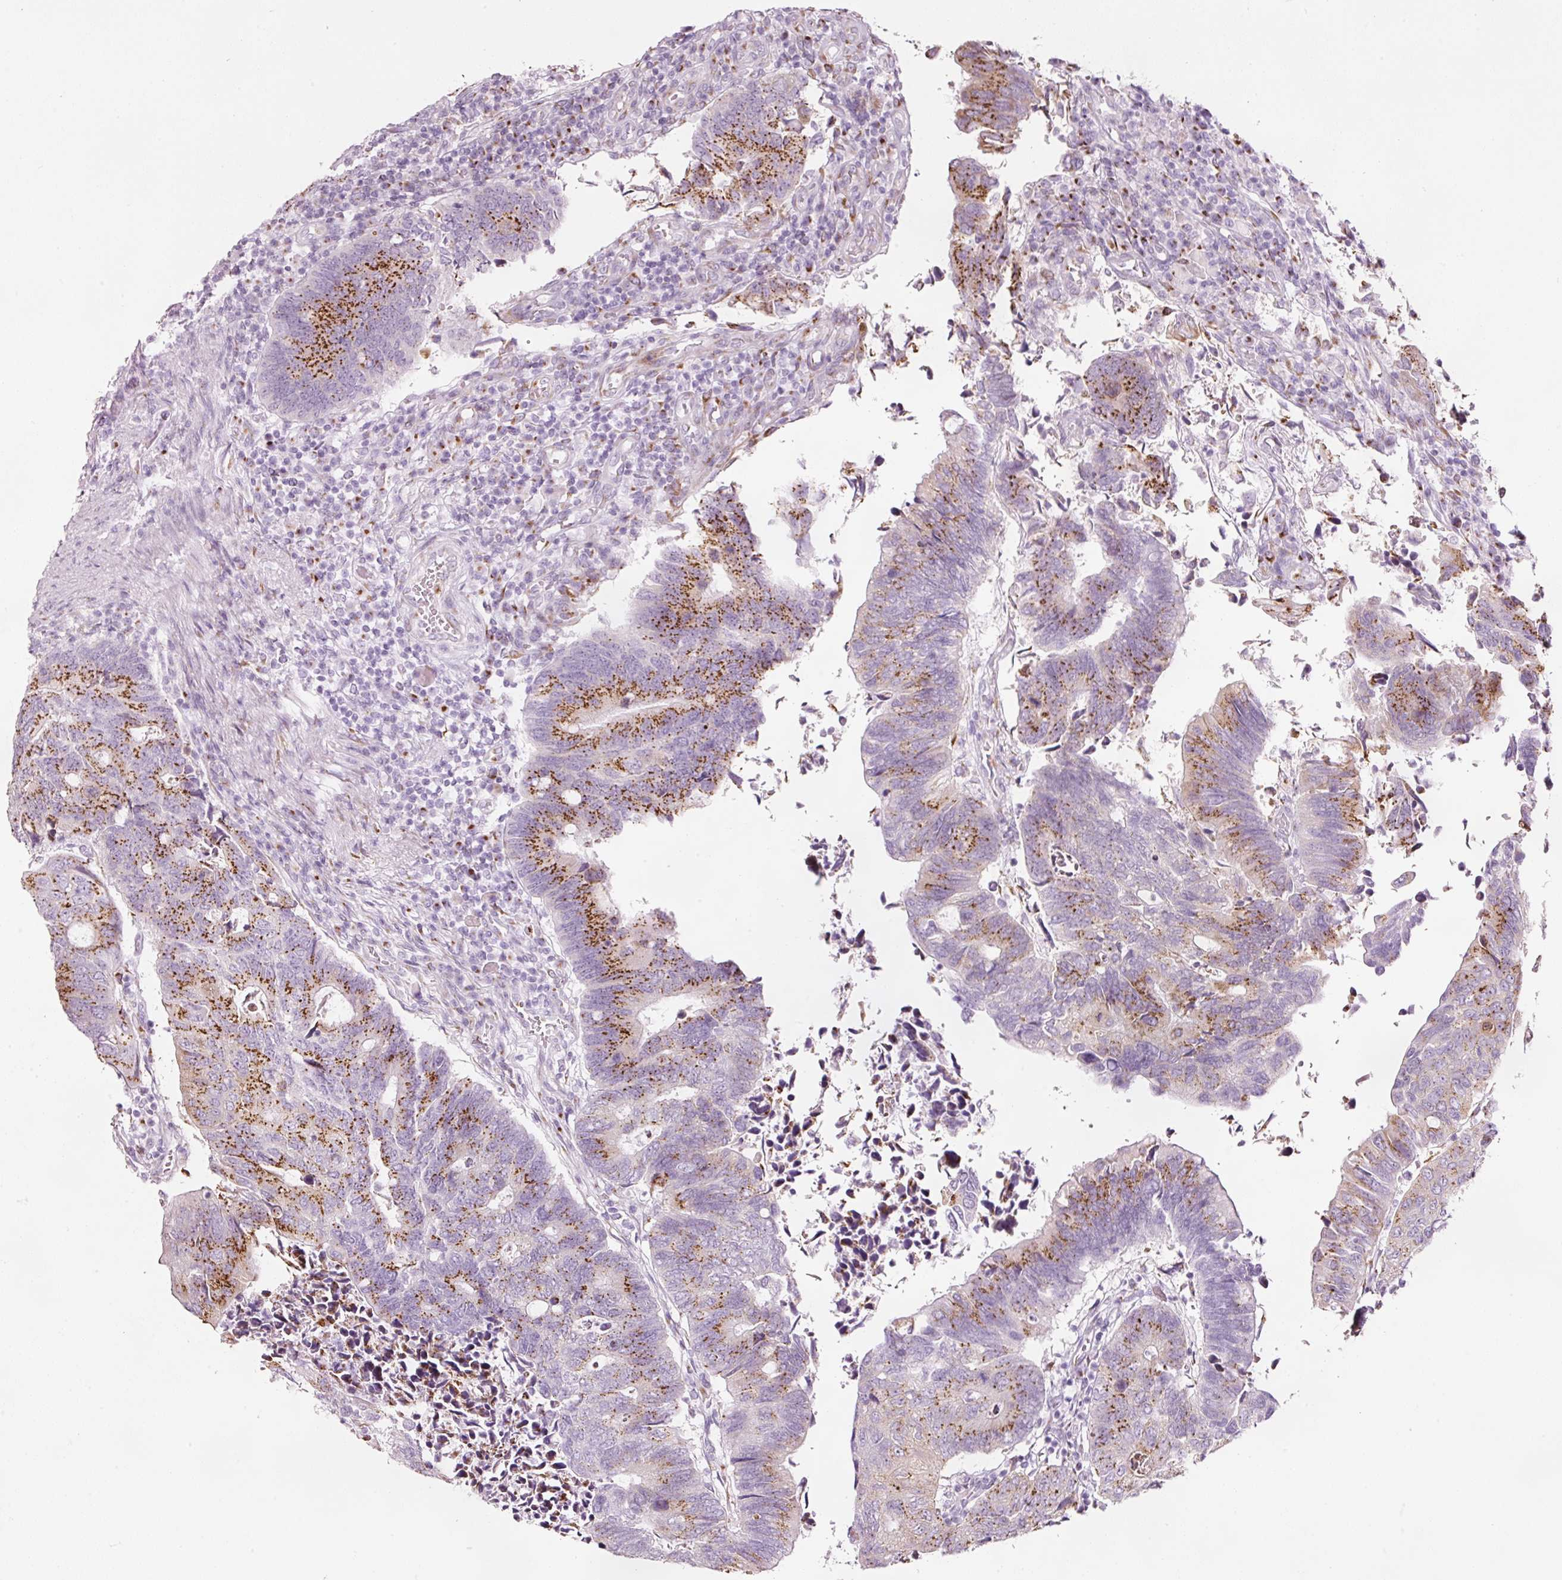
{"staining": {"intensity": "moderate", "quantity": ">75%", "location": "cytoplasmic/membranous"}, "tissue": "colorectal cancer", "cell_type": "Tumor cells", "image_type": "cancer", "snomed": [{"axis": "morphology", "description": "Adenocarcinoma, NOS"}, {"axis": "topography", "description": "Colon"}], "caption": "This is an image of immunohistochemistry staining of colorectal adenocarcinoma, which shows moderate expression in the cytoplasmic/membranous of tumor cells.", "gene": "SDF4", "patient": {"sex": "male", "age": 87}}